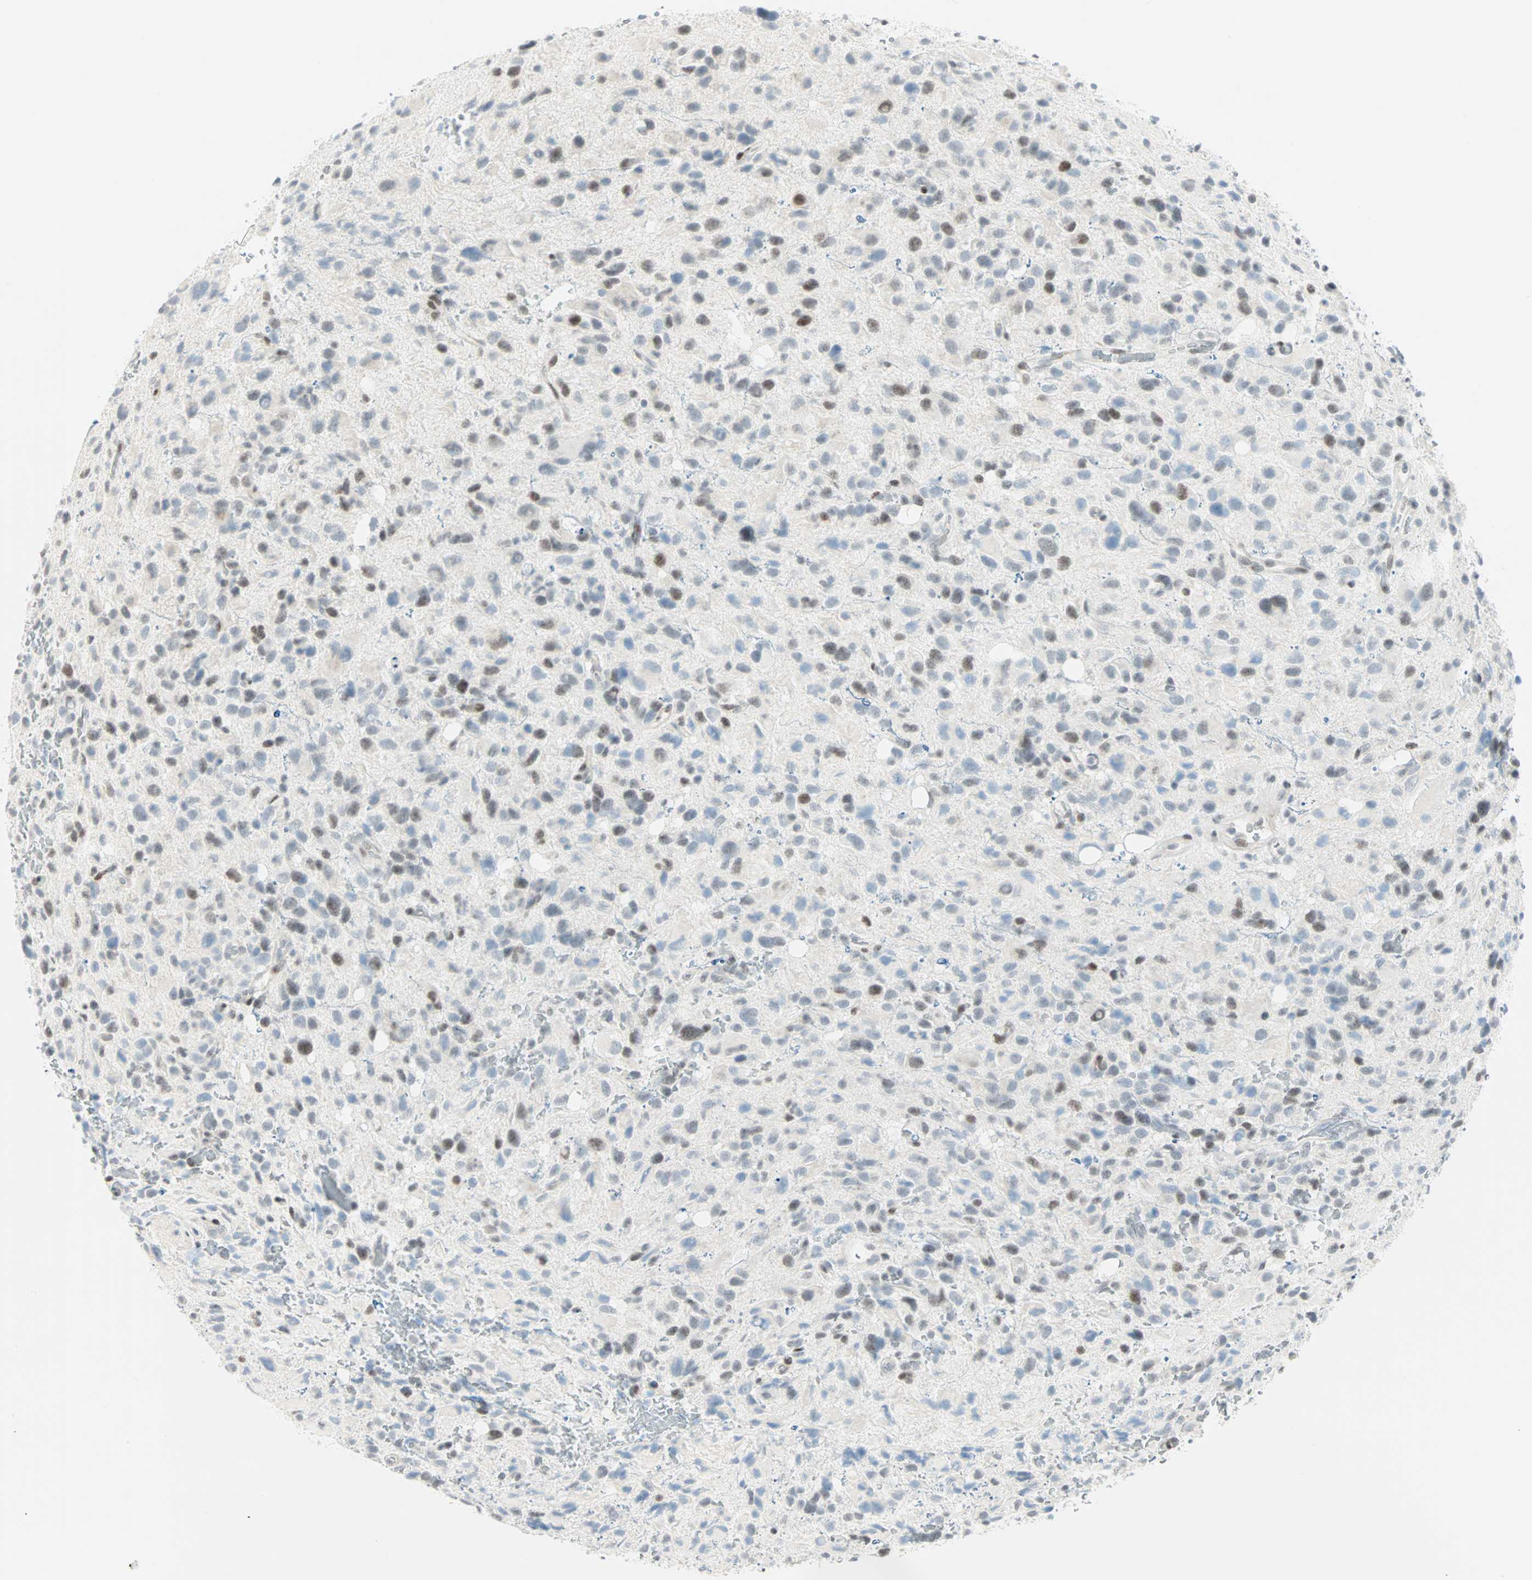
{"staining": {"intensity": "weak", "quantity": "<25%", "location": "nuclear"}, "tissue": "glioma", "cell_type": "Tumor cells", "image_type": "cancer", "snomed": [{"axis": "morphology", "description": "Glioma, malignant, High grade"}, {"axis": "topography", "description": "Brain"}], "caption": "Glioma stained for a protein using IHC exhibits no staining tumor cells.", "gene": "PKNOX1", "patient": {"sex": "male", "age": 48}}